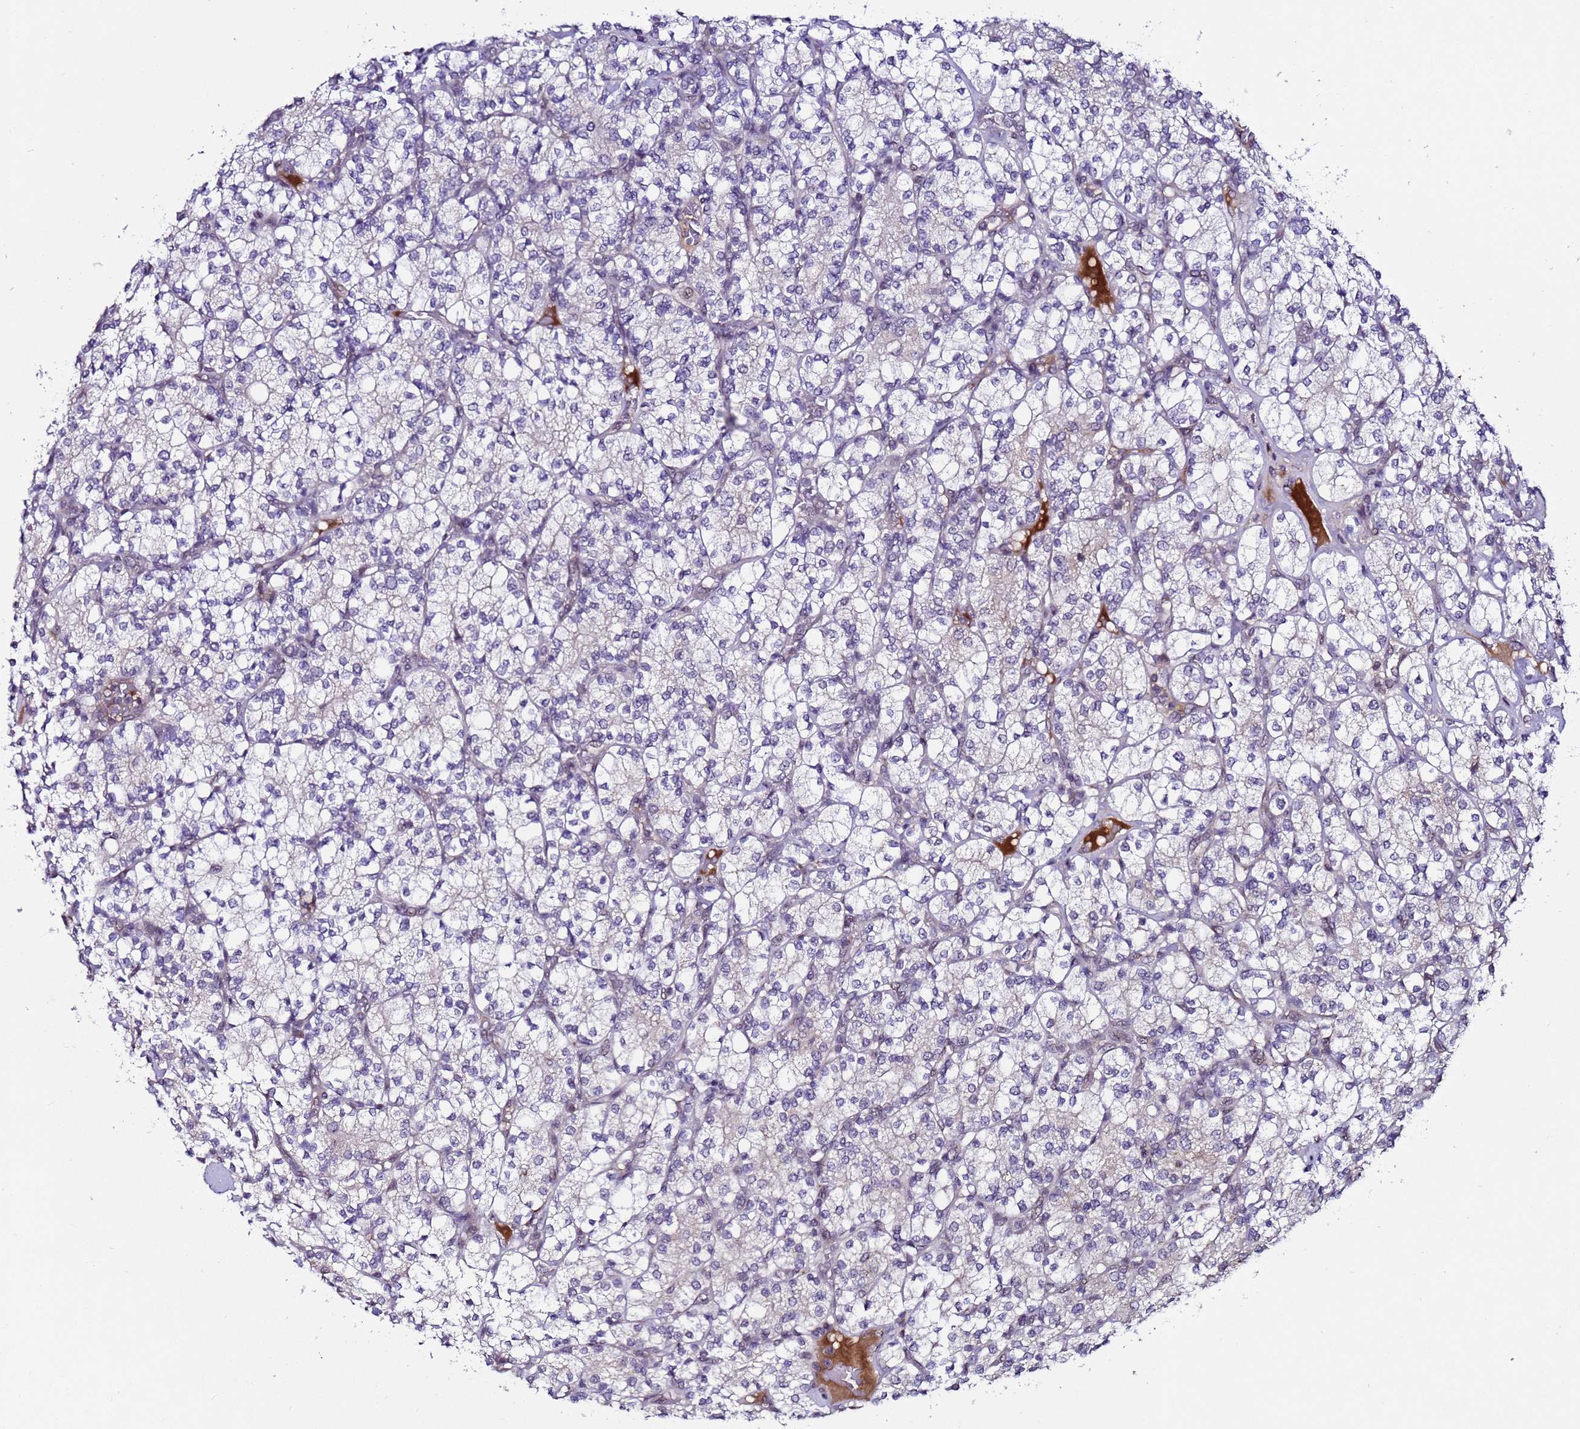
{"staining": {"intensity": "negative", "quantity": "none", "location": "none"}, "tissue": "renal cancer", "cell_type": "Tumor cells", "image_type": "cancer", "snomed": [{"axis": "morphology", "description": "Adenocarcinoma, NOS"}, {"axis": "topography", "description": "Kidney"}], "caption": "Immunohistochemical staining of adenocarcinoma (renal) reveals no significant expression in tumor cells. (DAB immunohistochemistry (IHC) visualized using brightfield microscopy, high magnification).", "gene": "C19orf47", "patient": {"sex": "male", "age": 77}}